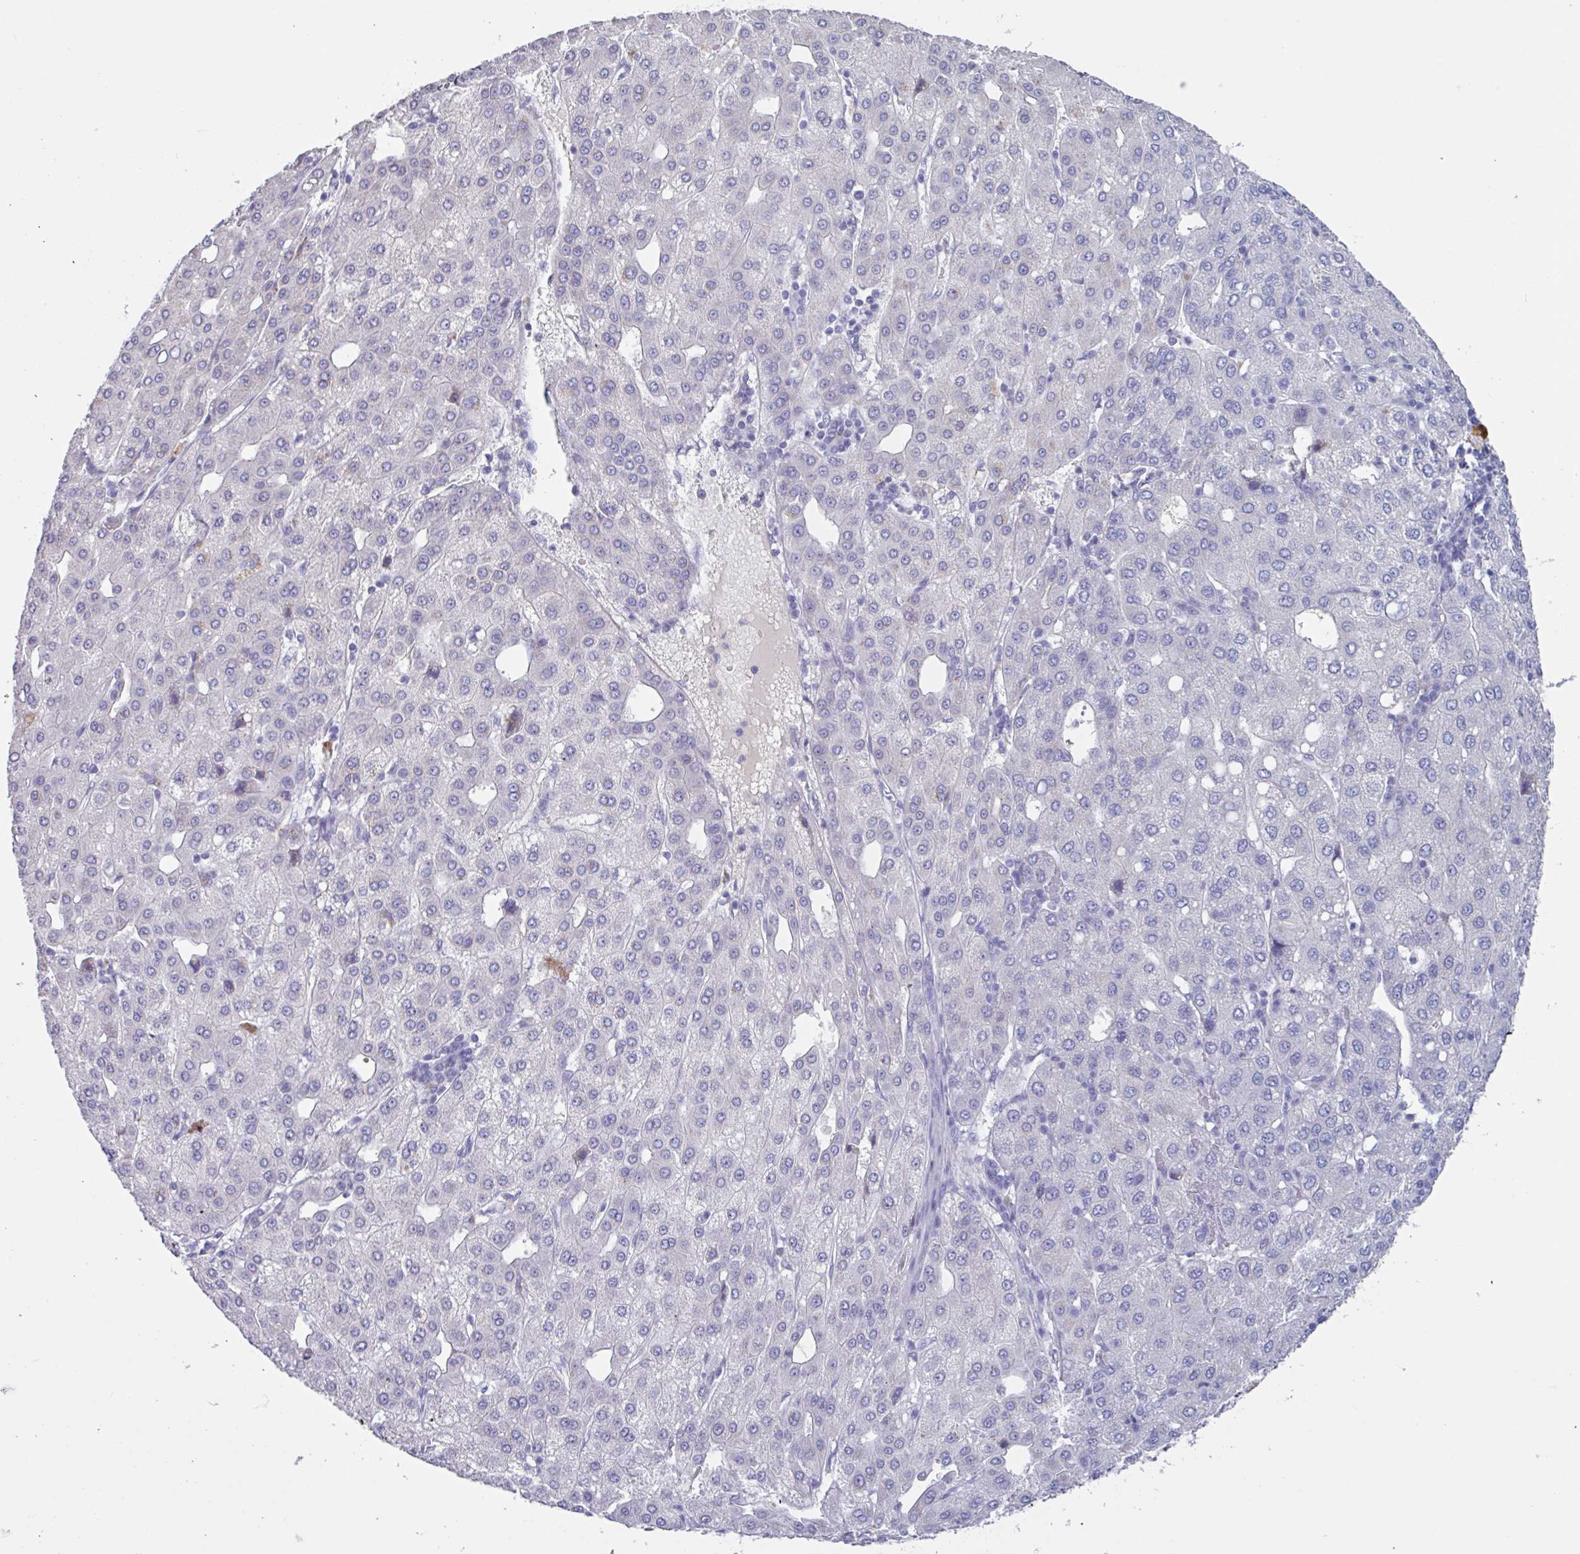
{"staining": {"intensity": "negative", "quantity": "none", "location": "none"}, "tissue": "liver cancer", "cell_type": "Tumor cells", "image_type": "cancer", "snomed": [{"axis": "morphology", "description": "Carcinoma, Hepatocellular, NOS"}, {"axis": "topography", "description": "Liver"}], "caption": "DAB (3,3'-diaminobenzidine) immunohistochemical staining of human hepatocellular carcinoma (liver) exhibits no significant positivity in tumor cells. The staining was performed using DAB (3,3'-diaminobenzidine) to visualize the protein expression in brown, while the nuclei were stained in blue with hematoxylin (Magnification: 20x).", "gene": "OR2T10", "patient": {"sex": "male", "age": 65}}